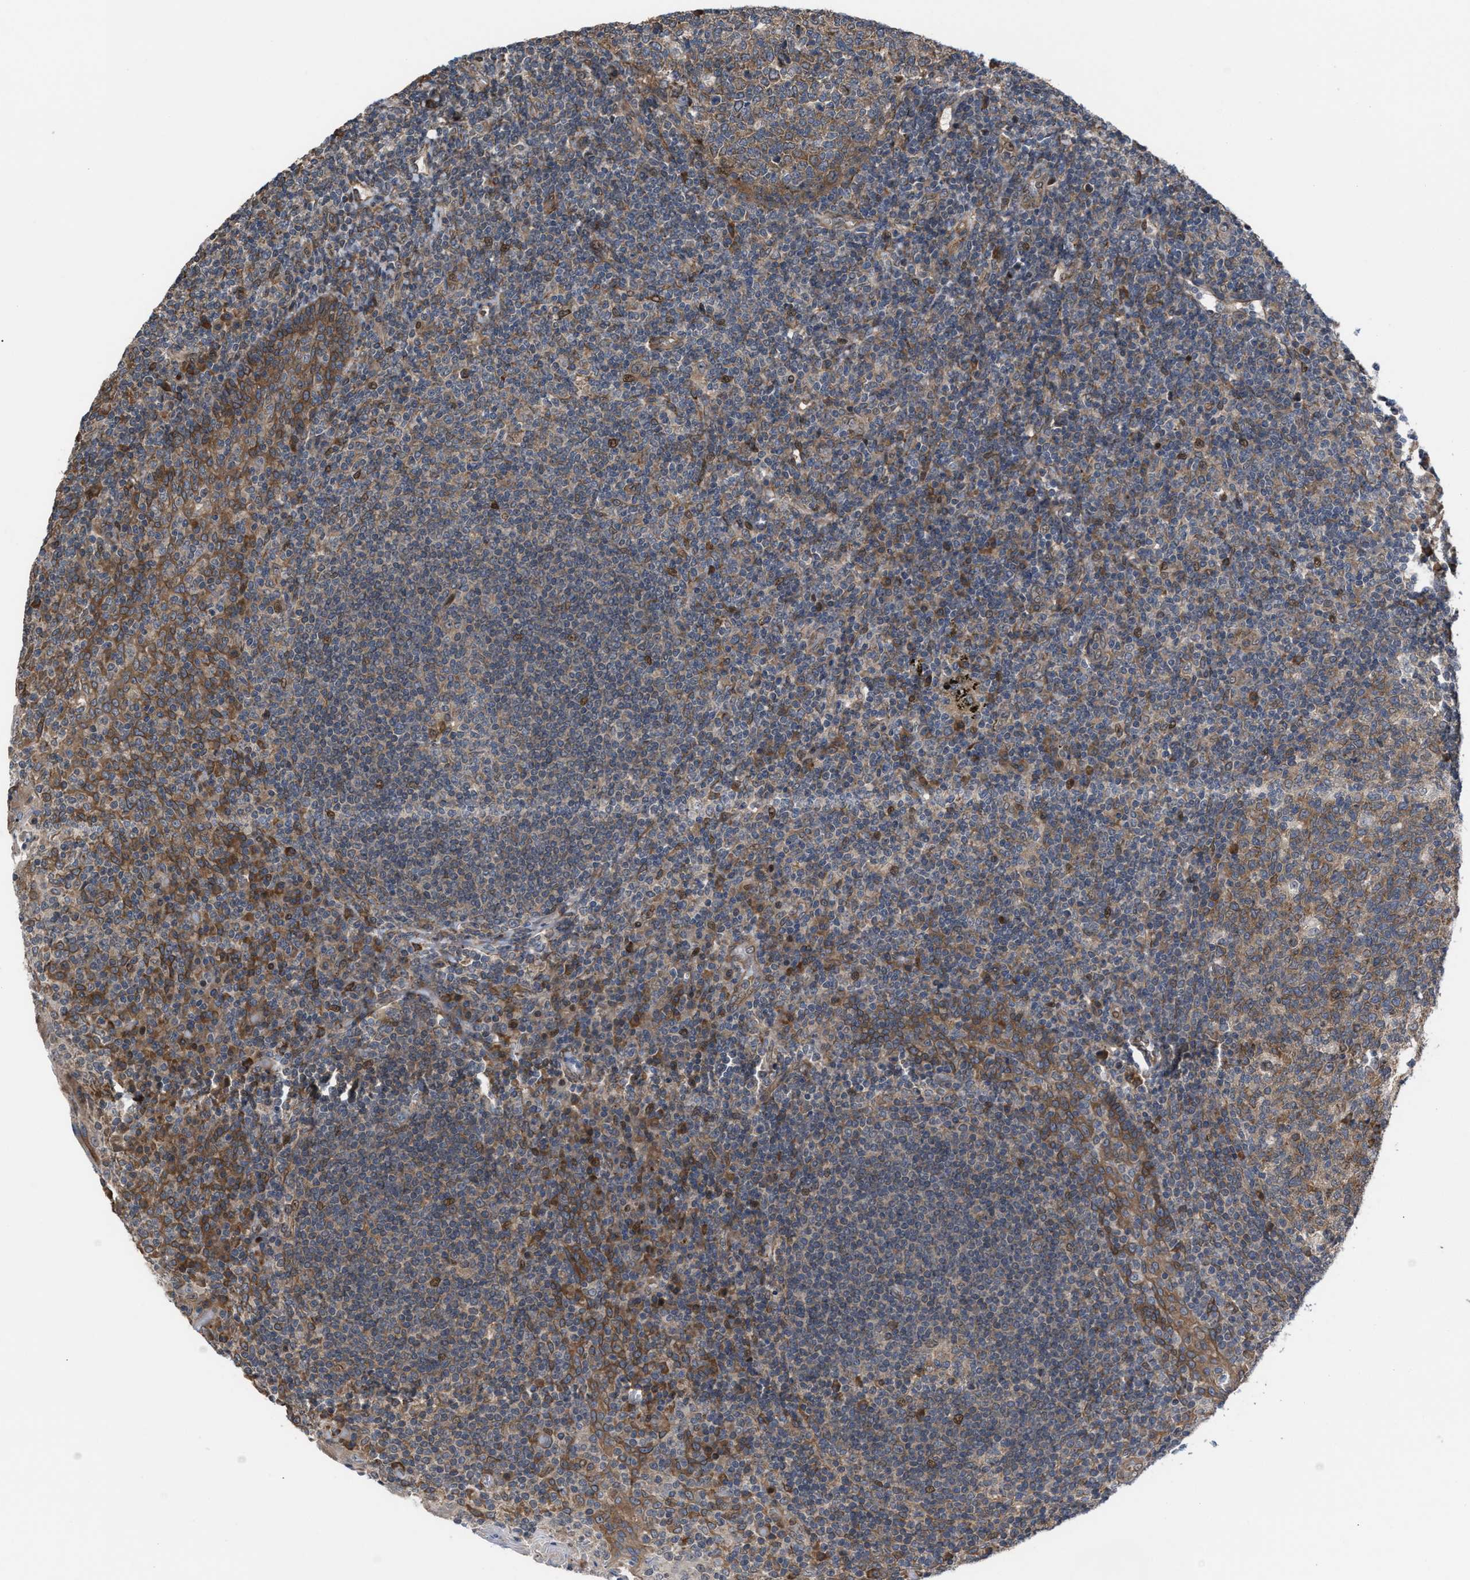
{"staining": {"intensity": "moderate", "quantity": ">75%", "location": "cytoplasmic/membranous"}, "tissue": "tonsil", "cell_type": "Germinal center cells", "image_type": "normal", "snomed": [{"axis": "morphology", "description": "Normal tissue, NOS"}, {"axis": "topography", "description": "Tonsil"}], "caption": "Approximately >75% of germinal center cells in benign human tonsil reveal moderate cytoplasmic/membranous protein expression as visualized by brown immunohistochemical staining.", "gene": "TP53BP2", "patient": {"sex": "female", "age": 19}}